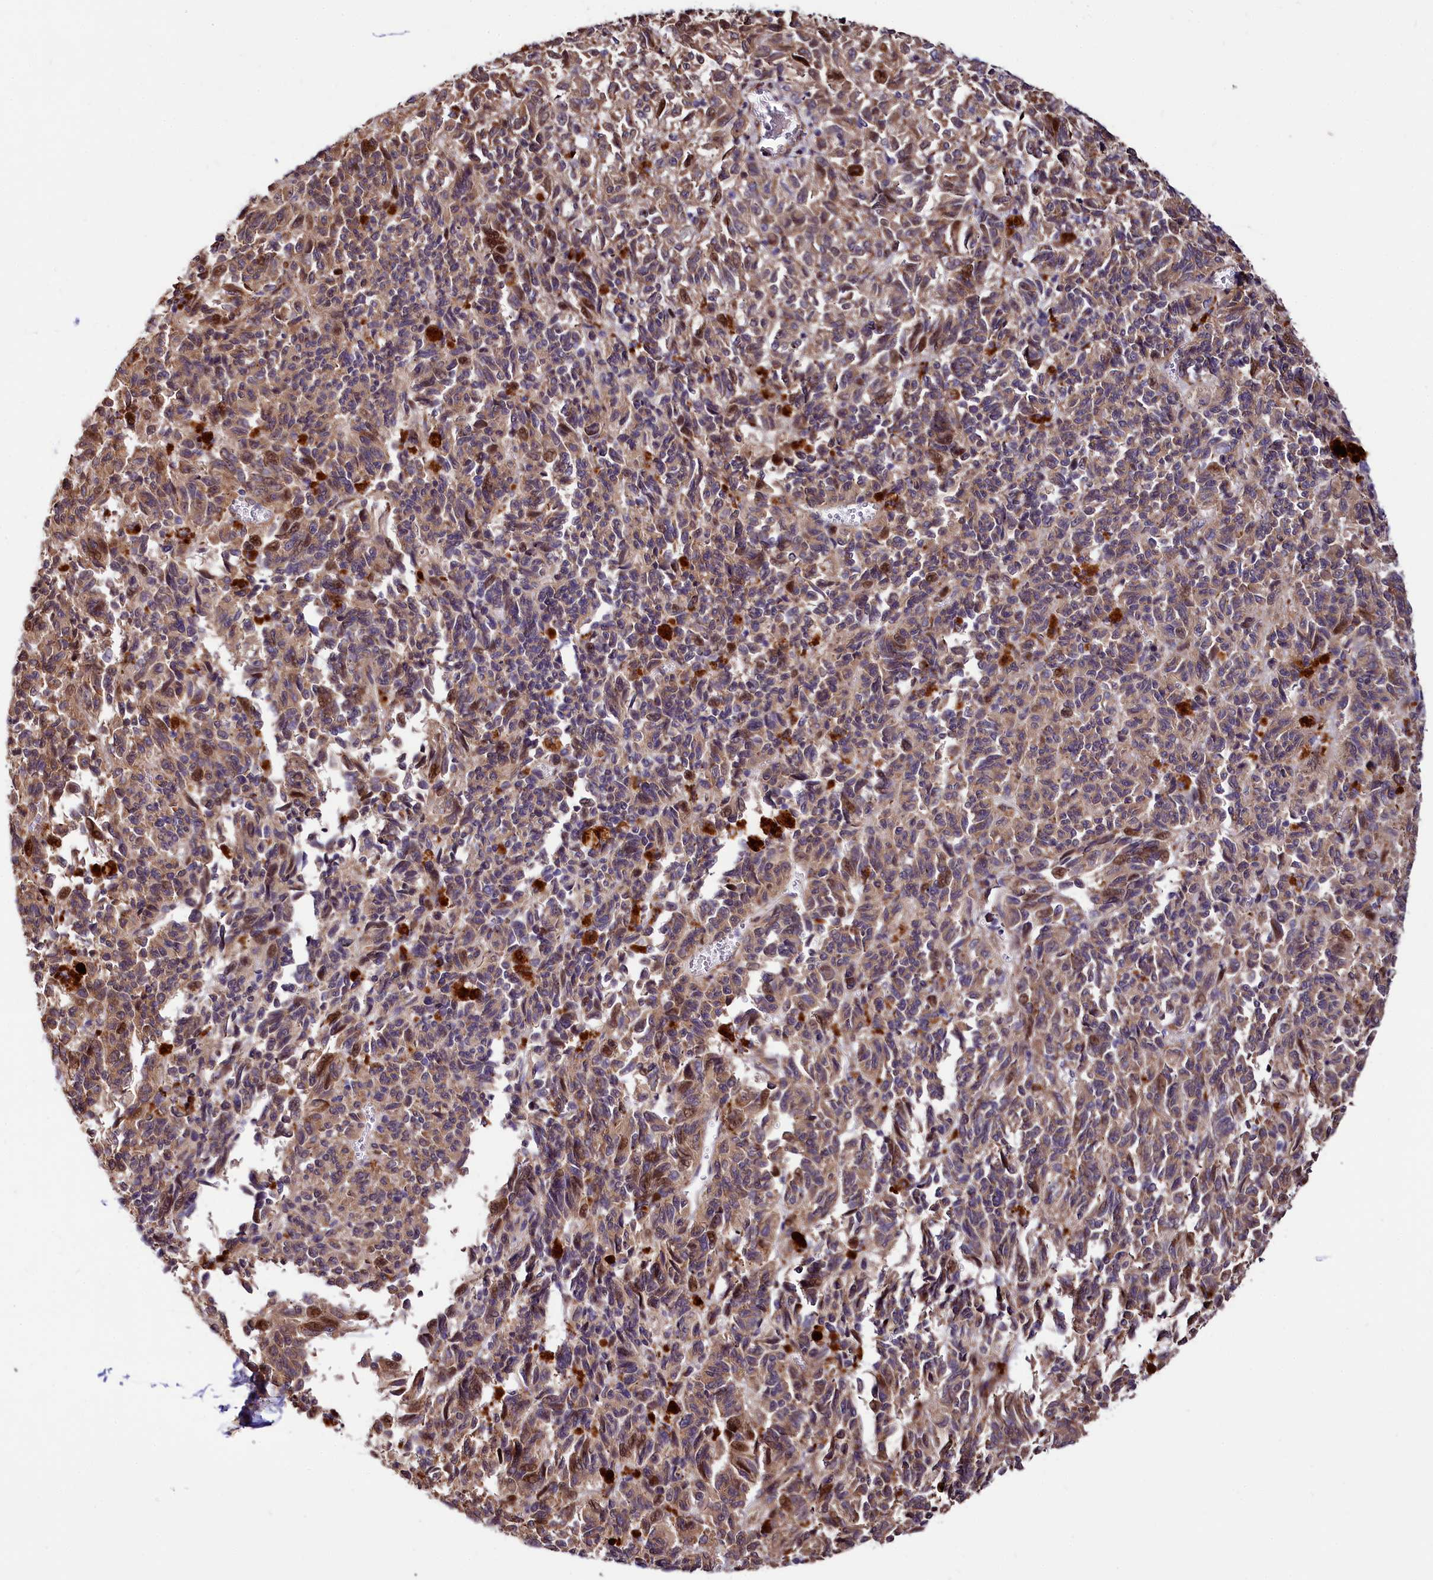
{"staining": {"intensity": "moderate", "quantity": ">75%", "location": "cytoplasmic/membranous,nuclear"}, "tissue": "melanoma", "cell_type": "Tumor cells", "image_type": "cancer", "snomed": [{"axis": "morphology", "description": "Malignant melanoma, Metastatic site"}, {"axis": "topography", "description": "Lung"}], "caption": "Malignant melanoma (metastatic site) was stained to show a protein in brown. There is medium levels of moderate cytoplasmic/membranous and nuclear expression in approximately >75% of tumor cells.", "gene": "PDZRN3", "patient": {"sex": "male", "age": 64}}